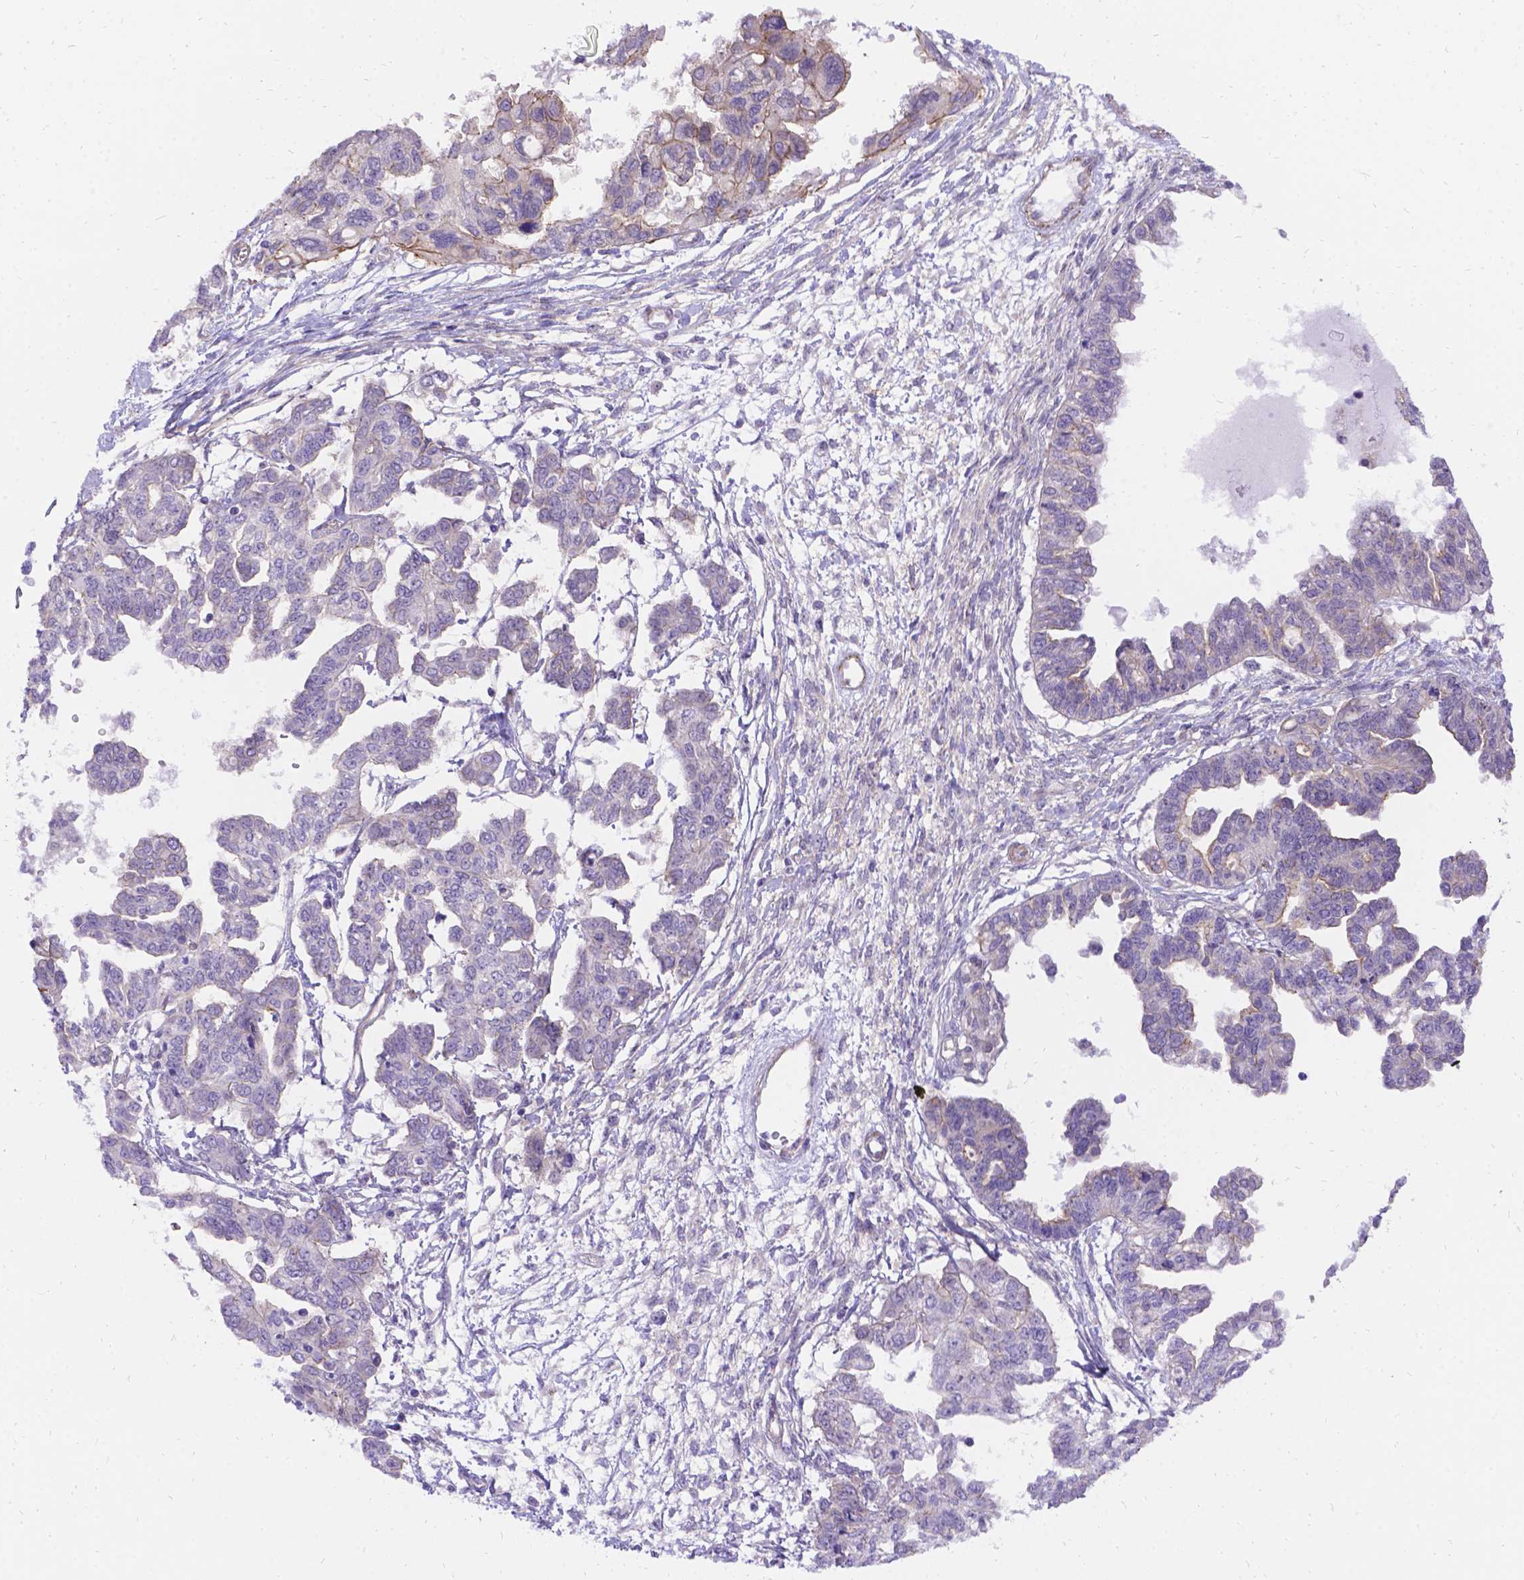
{"staining": {"intensity": "weak", "quantity": "<25%", "location": "cytoplasmic/membranous"}, "tissue": "ovarian cancer", "cell_type": "Tumor cells", "image_type": "cancer", "snomed": [{"axis": "morphology", "description": "Cystadenocarcinoma, serous, NOS"}, {"axis": "topography", "description": "Ovary"}], "caption": "Ovarian cancer (serous cystadenocarcinoma) was stained to show a protein in brown. There is no significant staining in tumor cells.", "gene": "PALS1", "patient": {"sex": "female", "age": 53}}